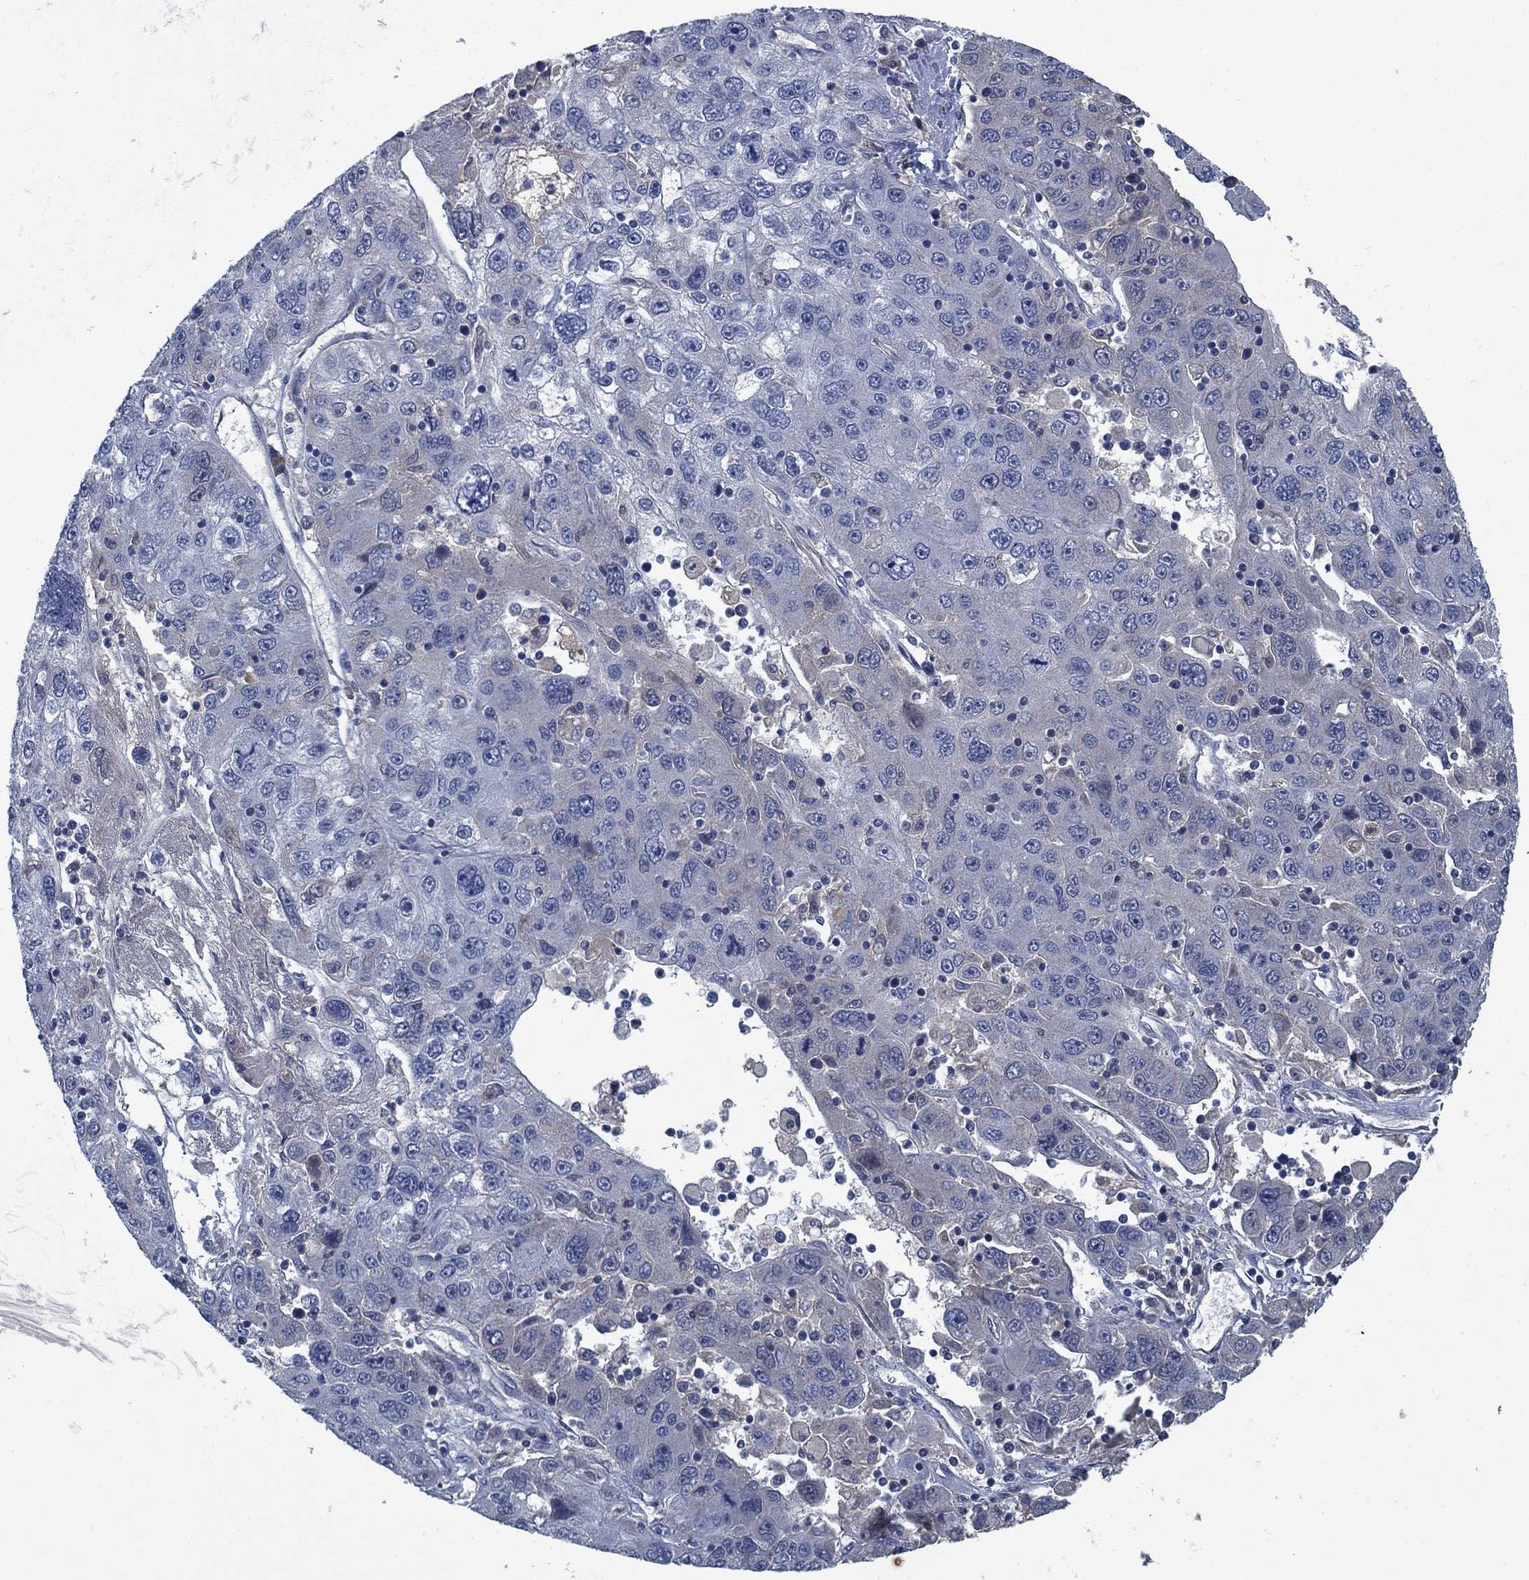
{"staining": {"intensity": "negative", "quantity": "none", "location": "none"}, "tissue": "stomach cancer", "cell_type": "Tumor cells", "image_type": "cancer", "snomed": [{"axis": "morphology", "description": "Adenocarcinoma, NOS"}, {"axis": "topography", "description": "Stomach"}], "caption": "High magnification brightfield microscopy of adenocarcinoma (stomach) stained with DAB (brown) and counterstained with hematoxylin (blue): tumor cells show no significant positivity. Brightfield microscopy of immunohistochemistry (IHC) stained with DAB (3,3'-diaminobenzidine) (brown) and hematoxylin (blue), captured at high magnification.", "gene": "PNMA8A", "patient": {"sex": "male", "age": 56}}